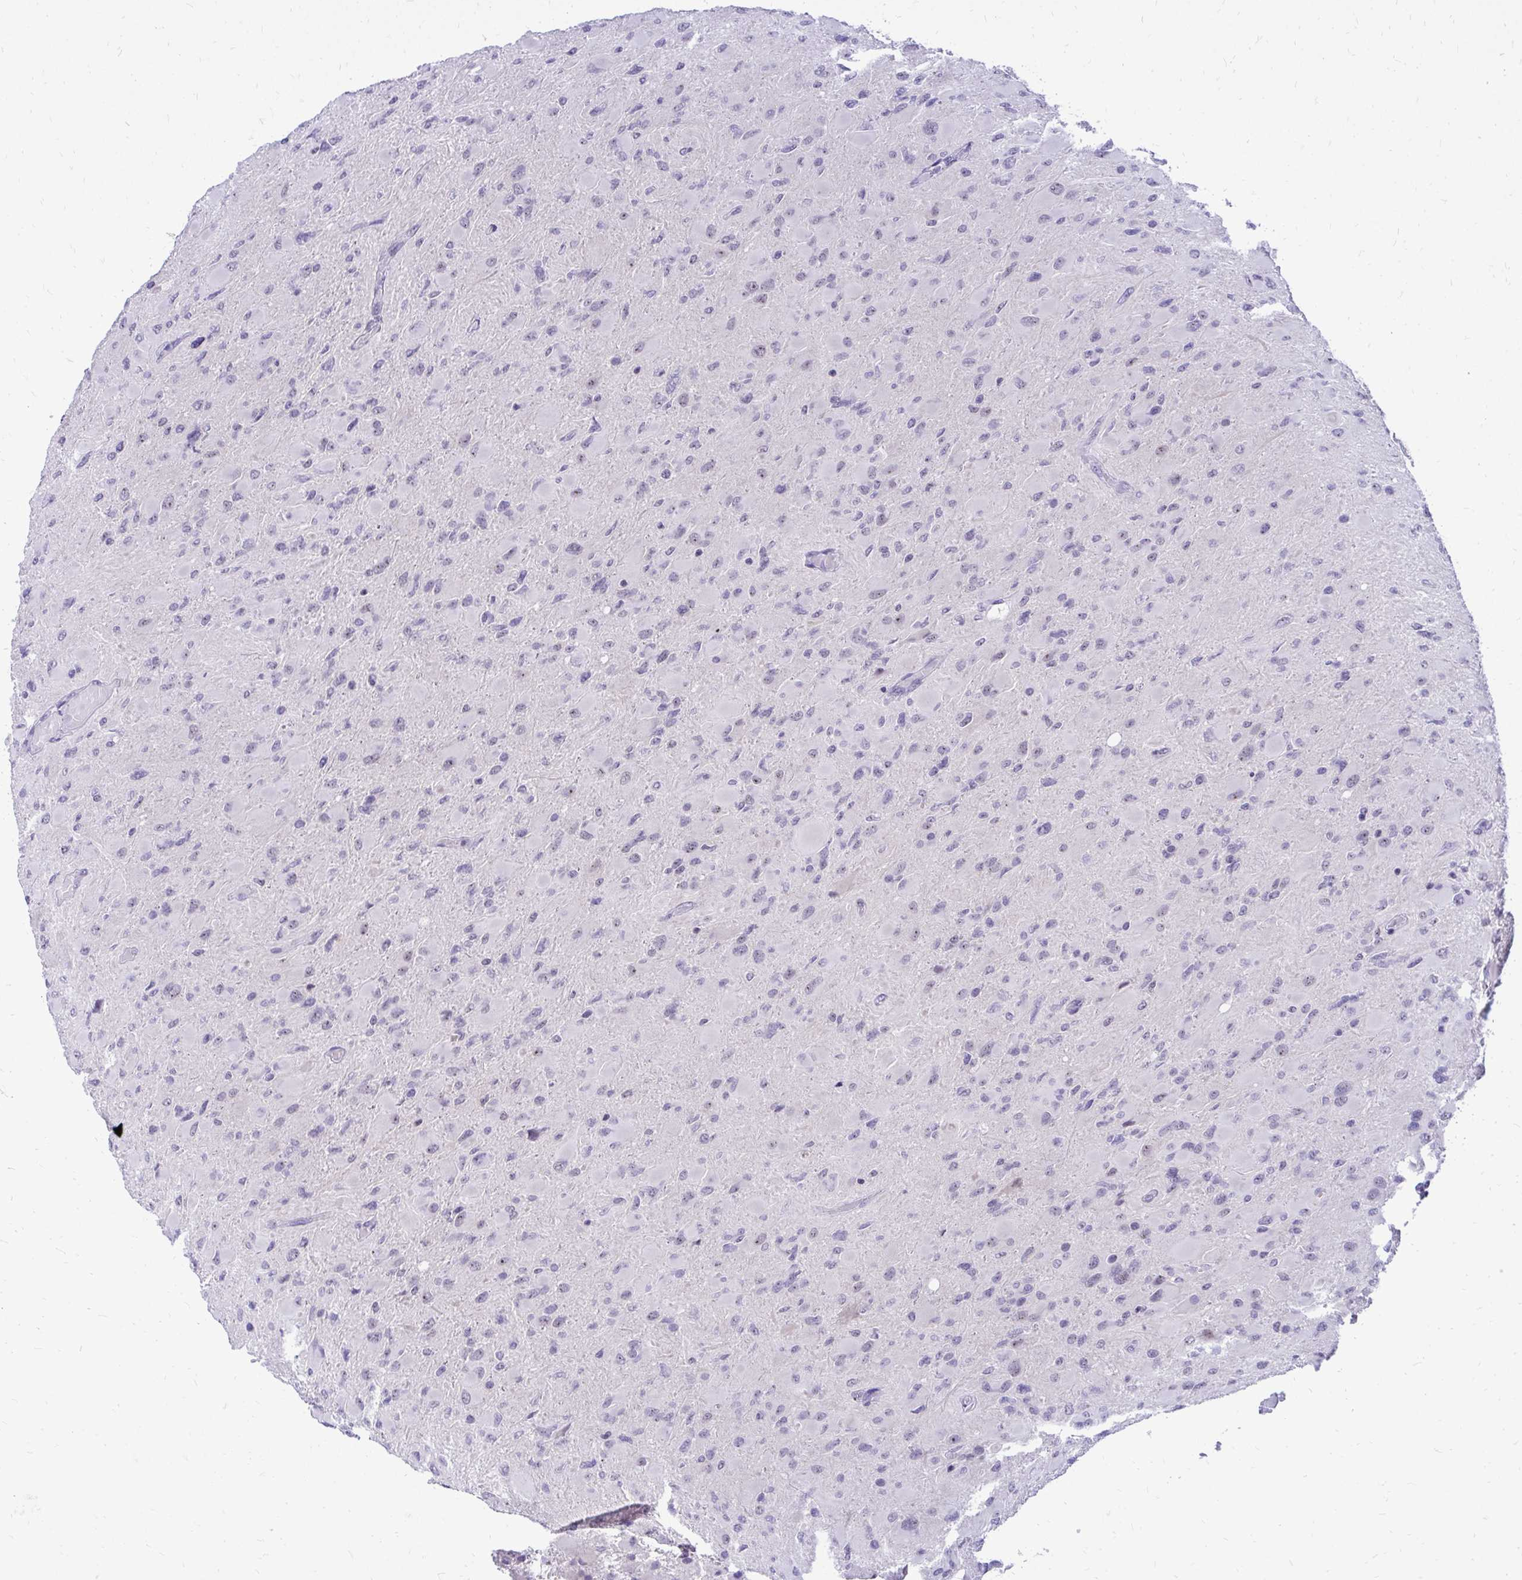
{"staining": {"intensity": "negative", "quantity": "none", "location": "none"}, "tissue": "glioma", "cell_type": "Tumor cells", "image_type": "cancer", "snomed": [{"axis": "morphology", "description": "Glioma, malignant, High grade"}, {"axis": "topography", "description": "Cerebral cortex"}], "caption": "This histopathology image is of malignant high-grade glioma stained with IHC to label a protein in brown with the nuclei are counter-stained blue. There is no positivity in tumor cells. (Immunohistochemistry (ihc), brightfield microscopy, high magnification).", "gene": "NIFK", "patient": {"sex": "female", "age": 36}}